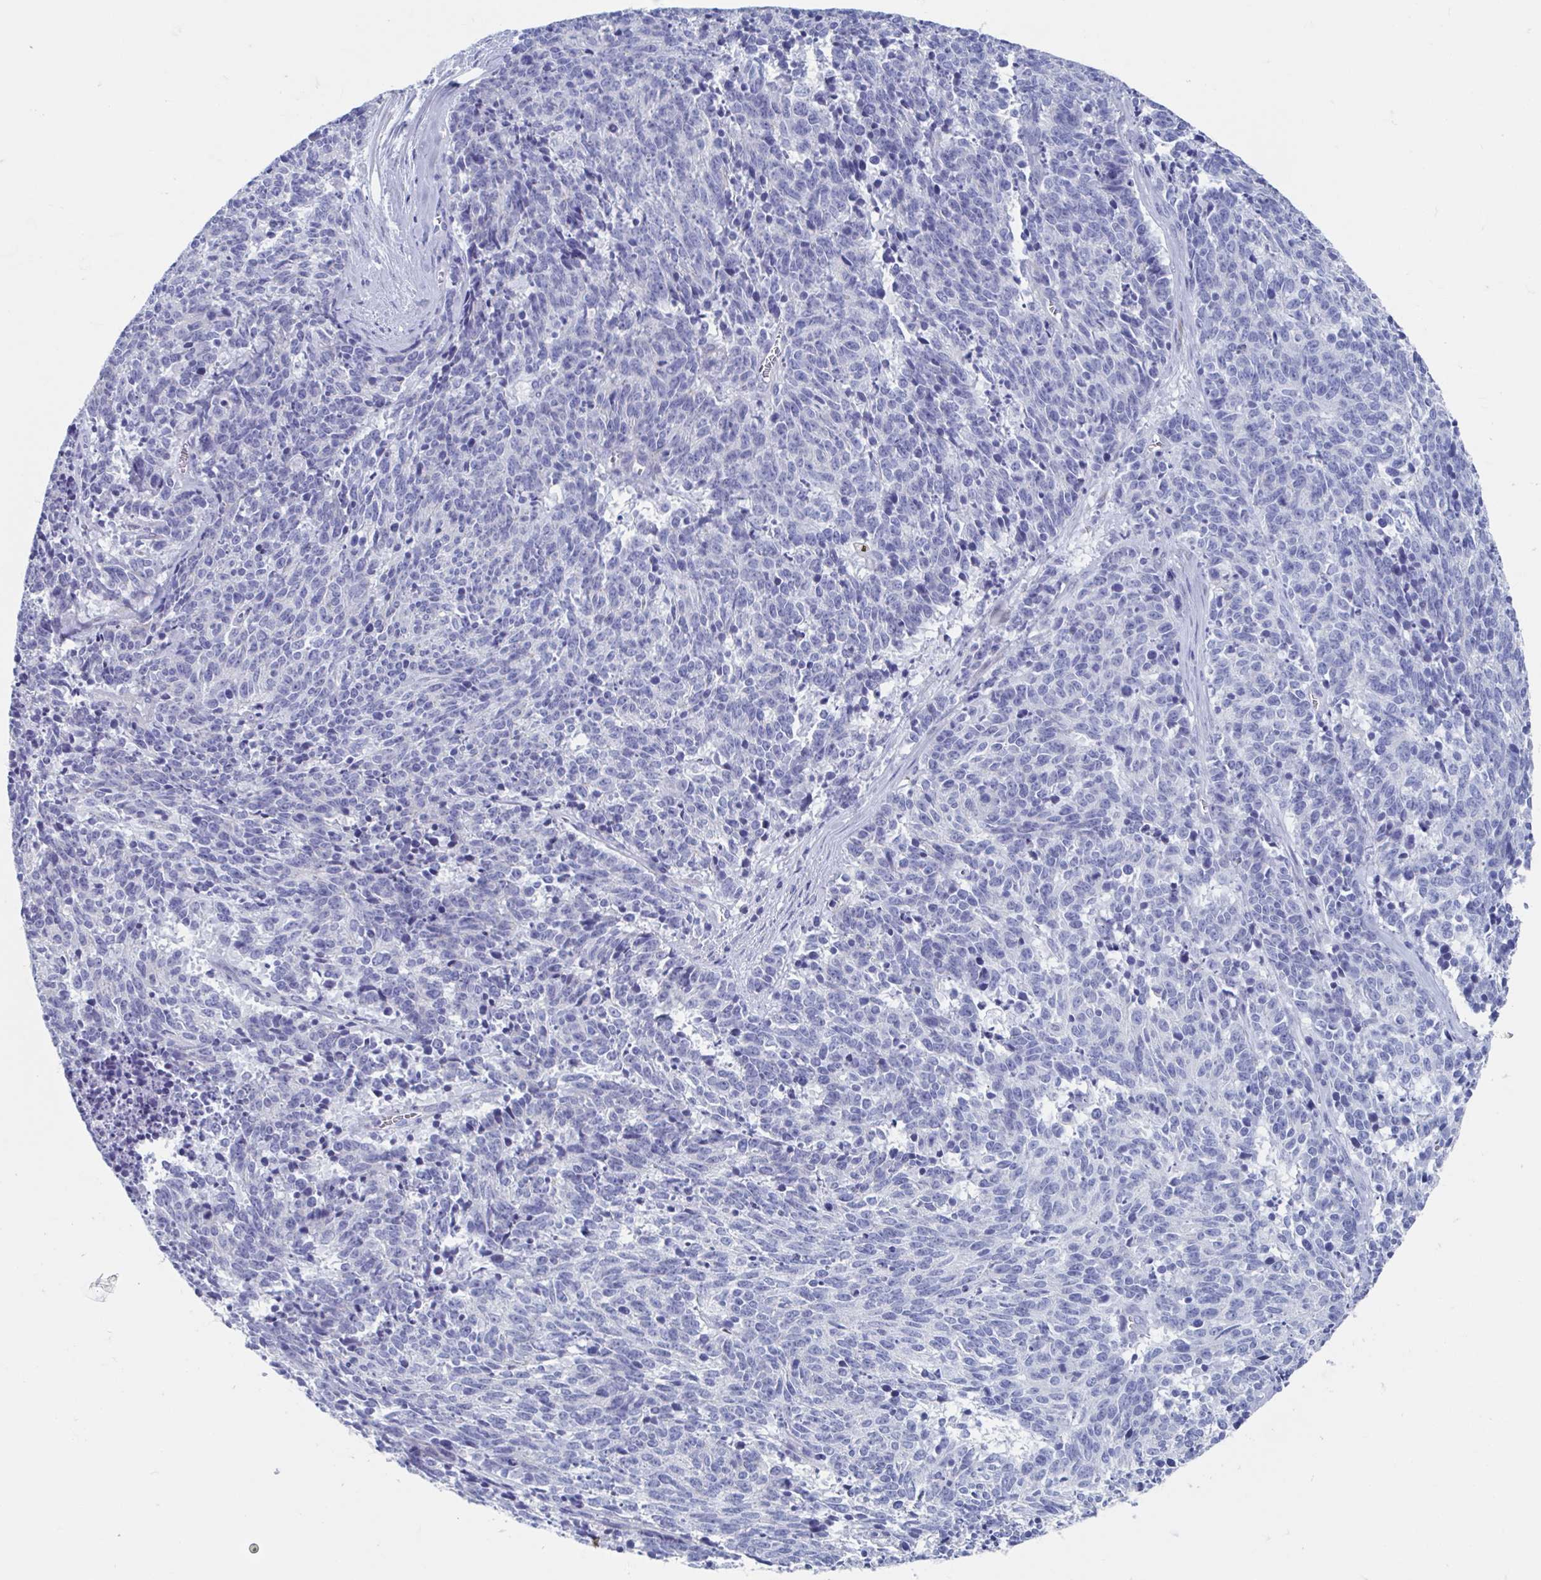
{"staining": {"intensity": "negative", "quantity": "none", "location": "none"}, "tissue": "cervical cancer", "cell_type": "Tumor cells", "image_type": "cancer", "snomed": [{"axis": "morphology", "description": "Squamous cell carcinoma, NOS"}, {"axis": "topography", "description": "Cervix"}], "caption": "Photomicrograph shows no protein expression in tumor cells of squamous cell carcinoma (cervical) tissue.", "gene": "SHCBP1L", "patient": {"sex": "female", "age": 29}}